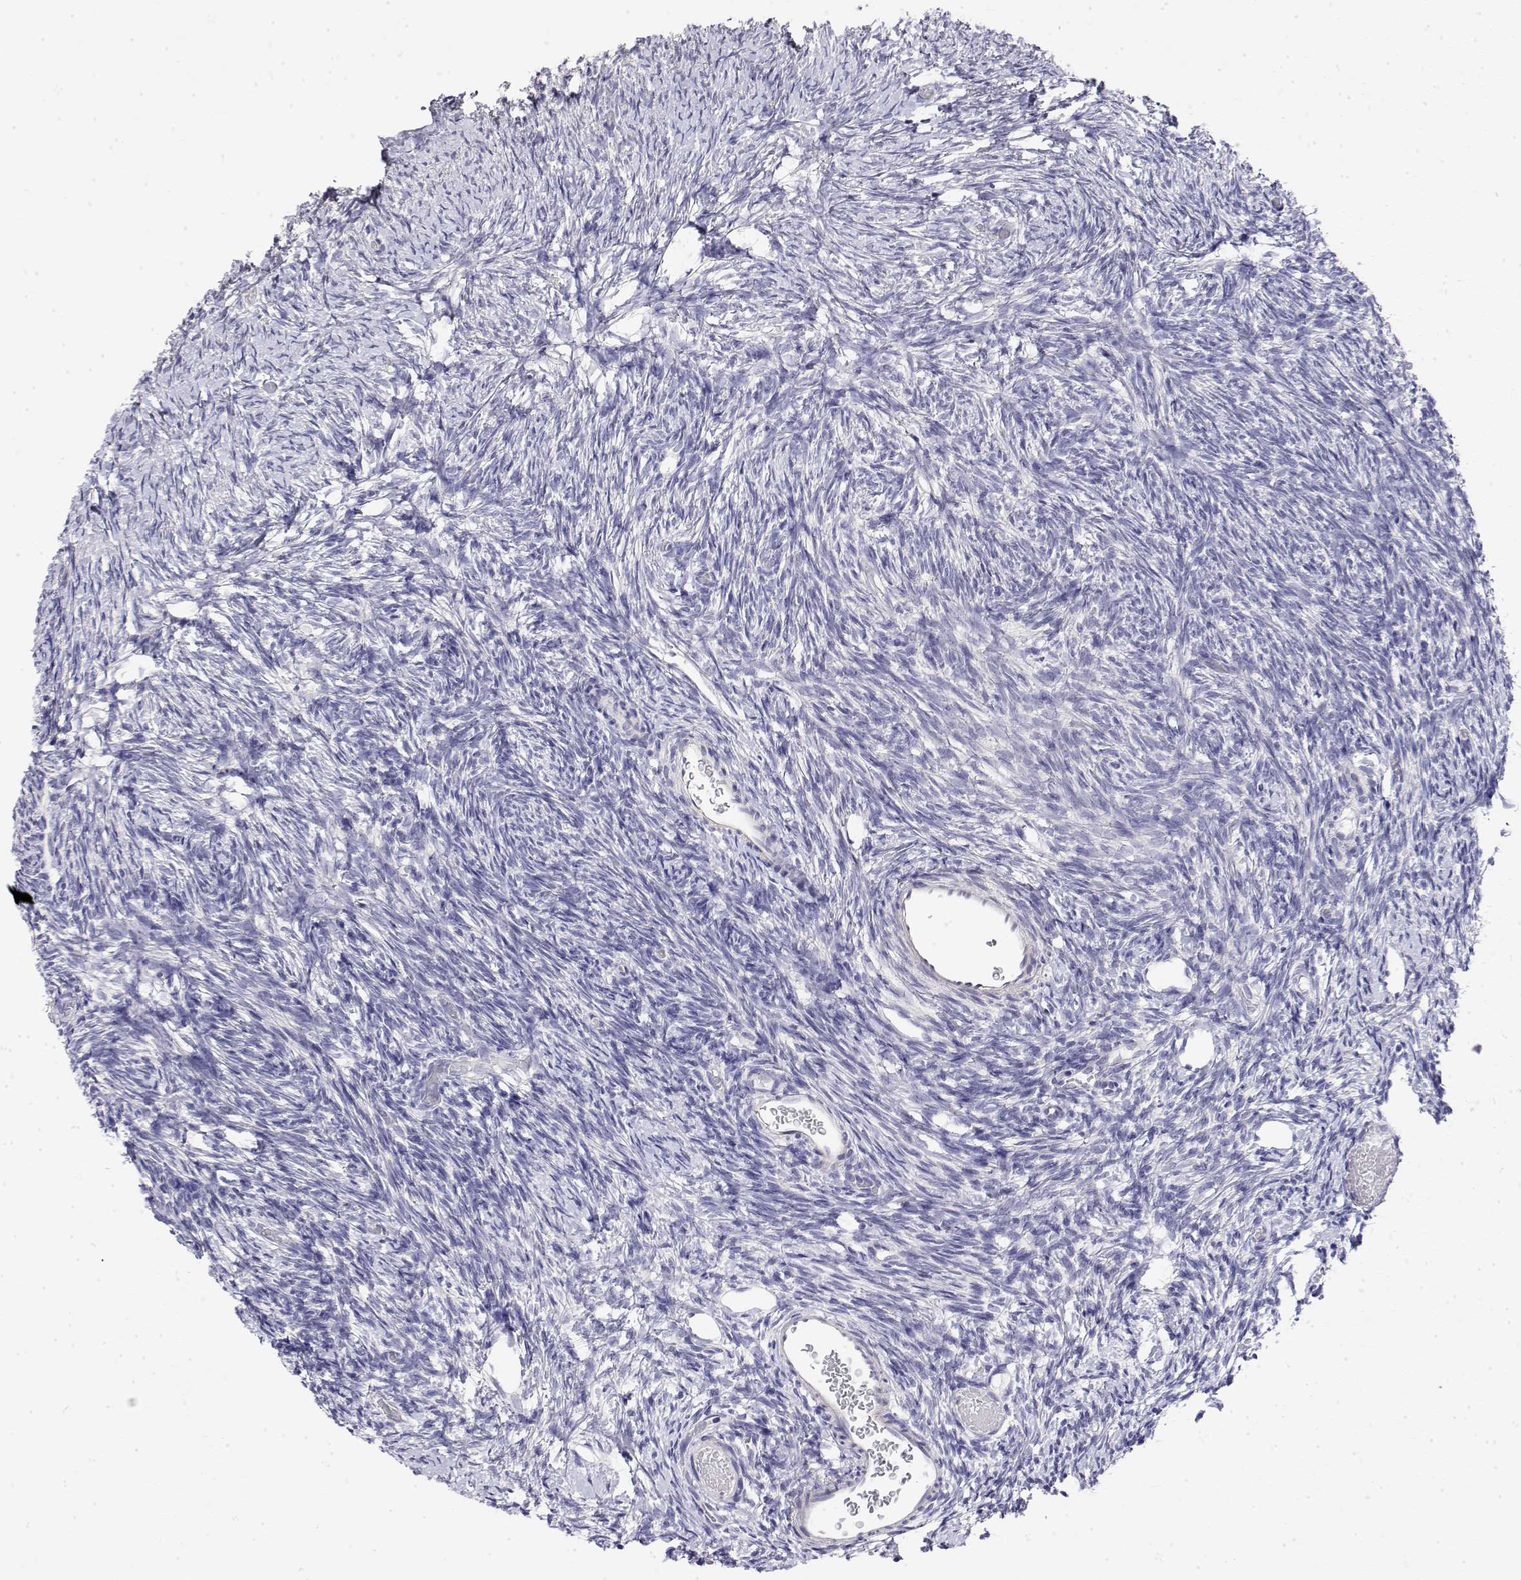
{"staining": {"intensity": "negative", "quantity": "none", "location": "none"}, "tissue": "ovary", "cell_type": "Follicle cells", "image_type": "normal", "snomed": [{"axis": "morphology", "description": "Normal tissue, NOS"}, {"axis": "topography", "description": "Ovary"}], "caption": "This is a micrograph of immunohistochemistry staining of benign ovary, which shows no positivity in follicle cells.", "gene": "LY6D", "patient": {"sex": "female", "age": 39}}